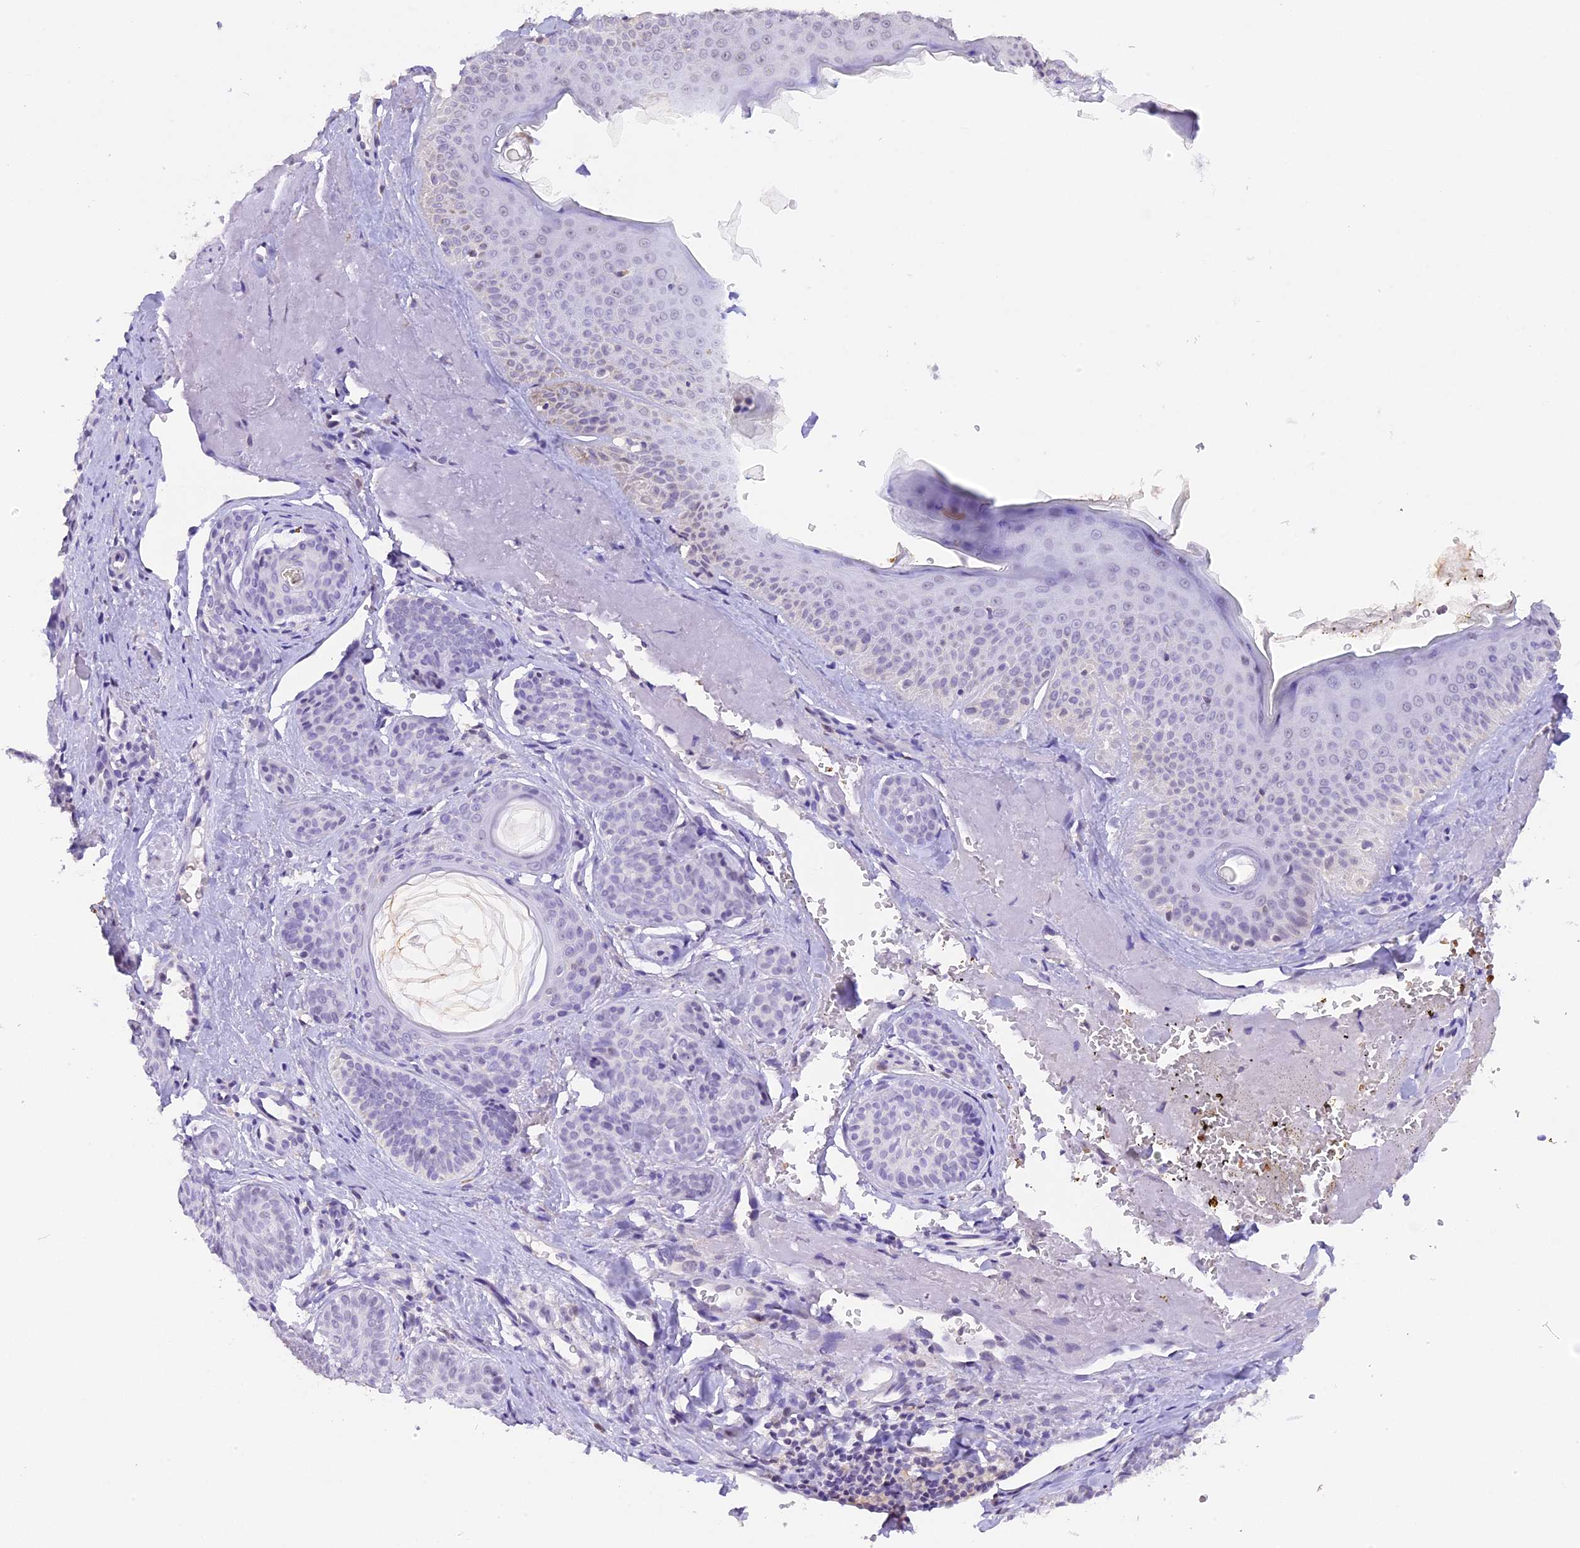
{"staining": {"intensity": "negative", "quantity": "none", "location": "none"}, "tissue": "skin cancer", "cell_type": "Tumor cells", "image_type": "cancer", "snomed": [{"axis": "morphology", "description": "Basal cell carcinoma"}, {"axis": "topography", "description": "Skin"}], "caption": "IHC of basal cell carcinoma (skin) exhibits no staining in tumor cells.", "gene": "AHSP", "patient": {"sex": "male", "age": 85}}